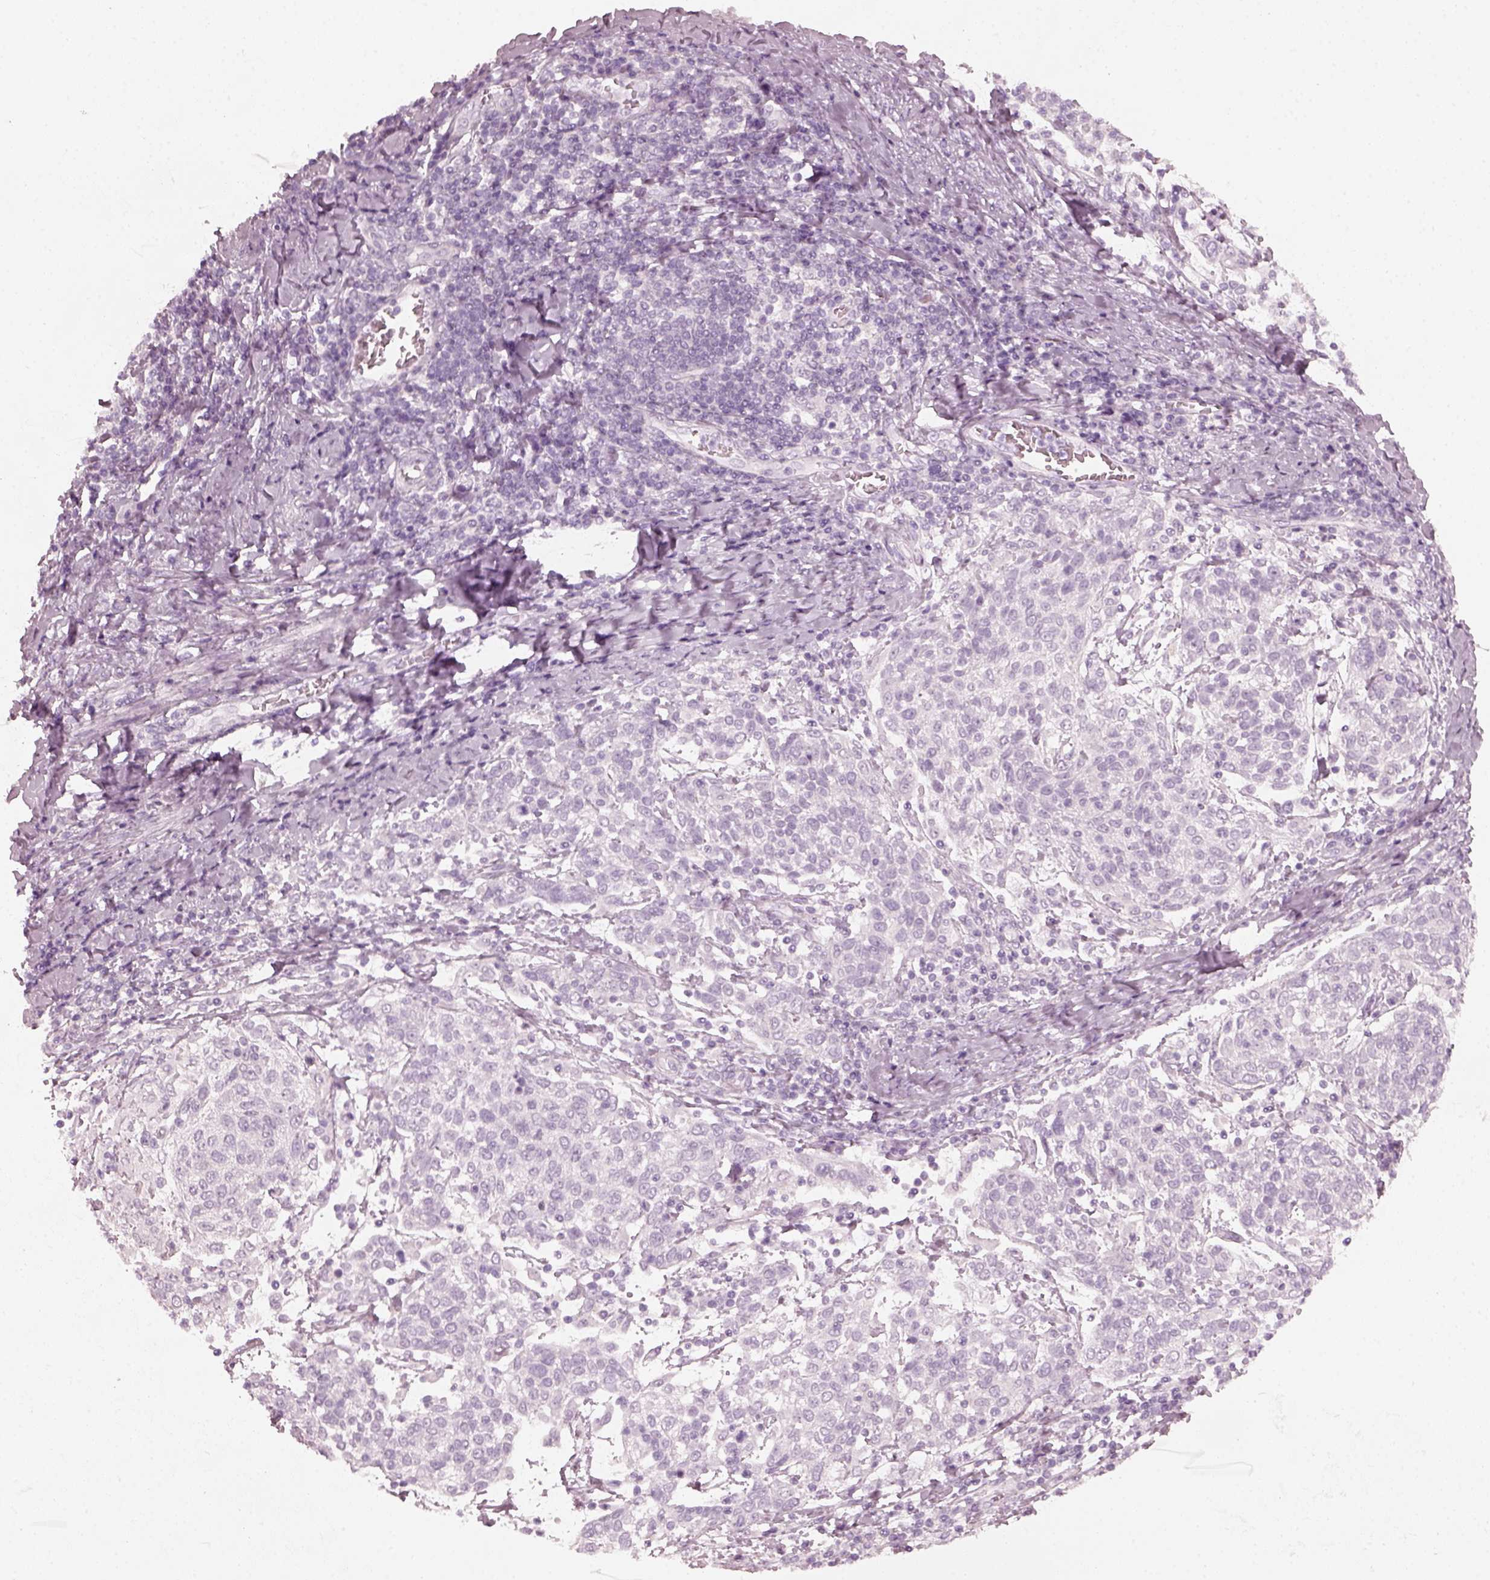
{"staining": {"intensity": "negative", "quantity": "none", "location": "none"}, "tissue": "cervical cancer", "cell_type": "Tumor cells", "image_type": "cancer", "snomed": [{"axis": "morphology", "description": "Squamous cell carcinoma, NOS"}, {"axis": "topography", "description": "Cervix"}], "caption": "Tumor cells show no significant protein staining in cervical squamous cell carcinoma.", "gene": "CRYBA2", "patient": {"sex": "female", "age": 61}}